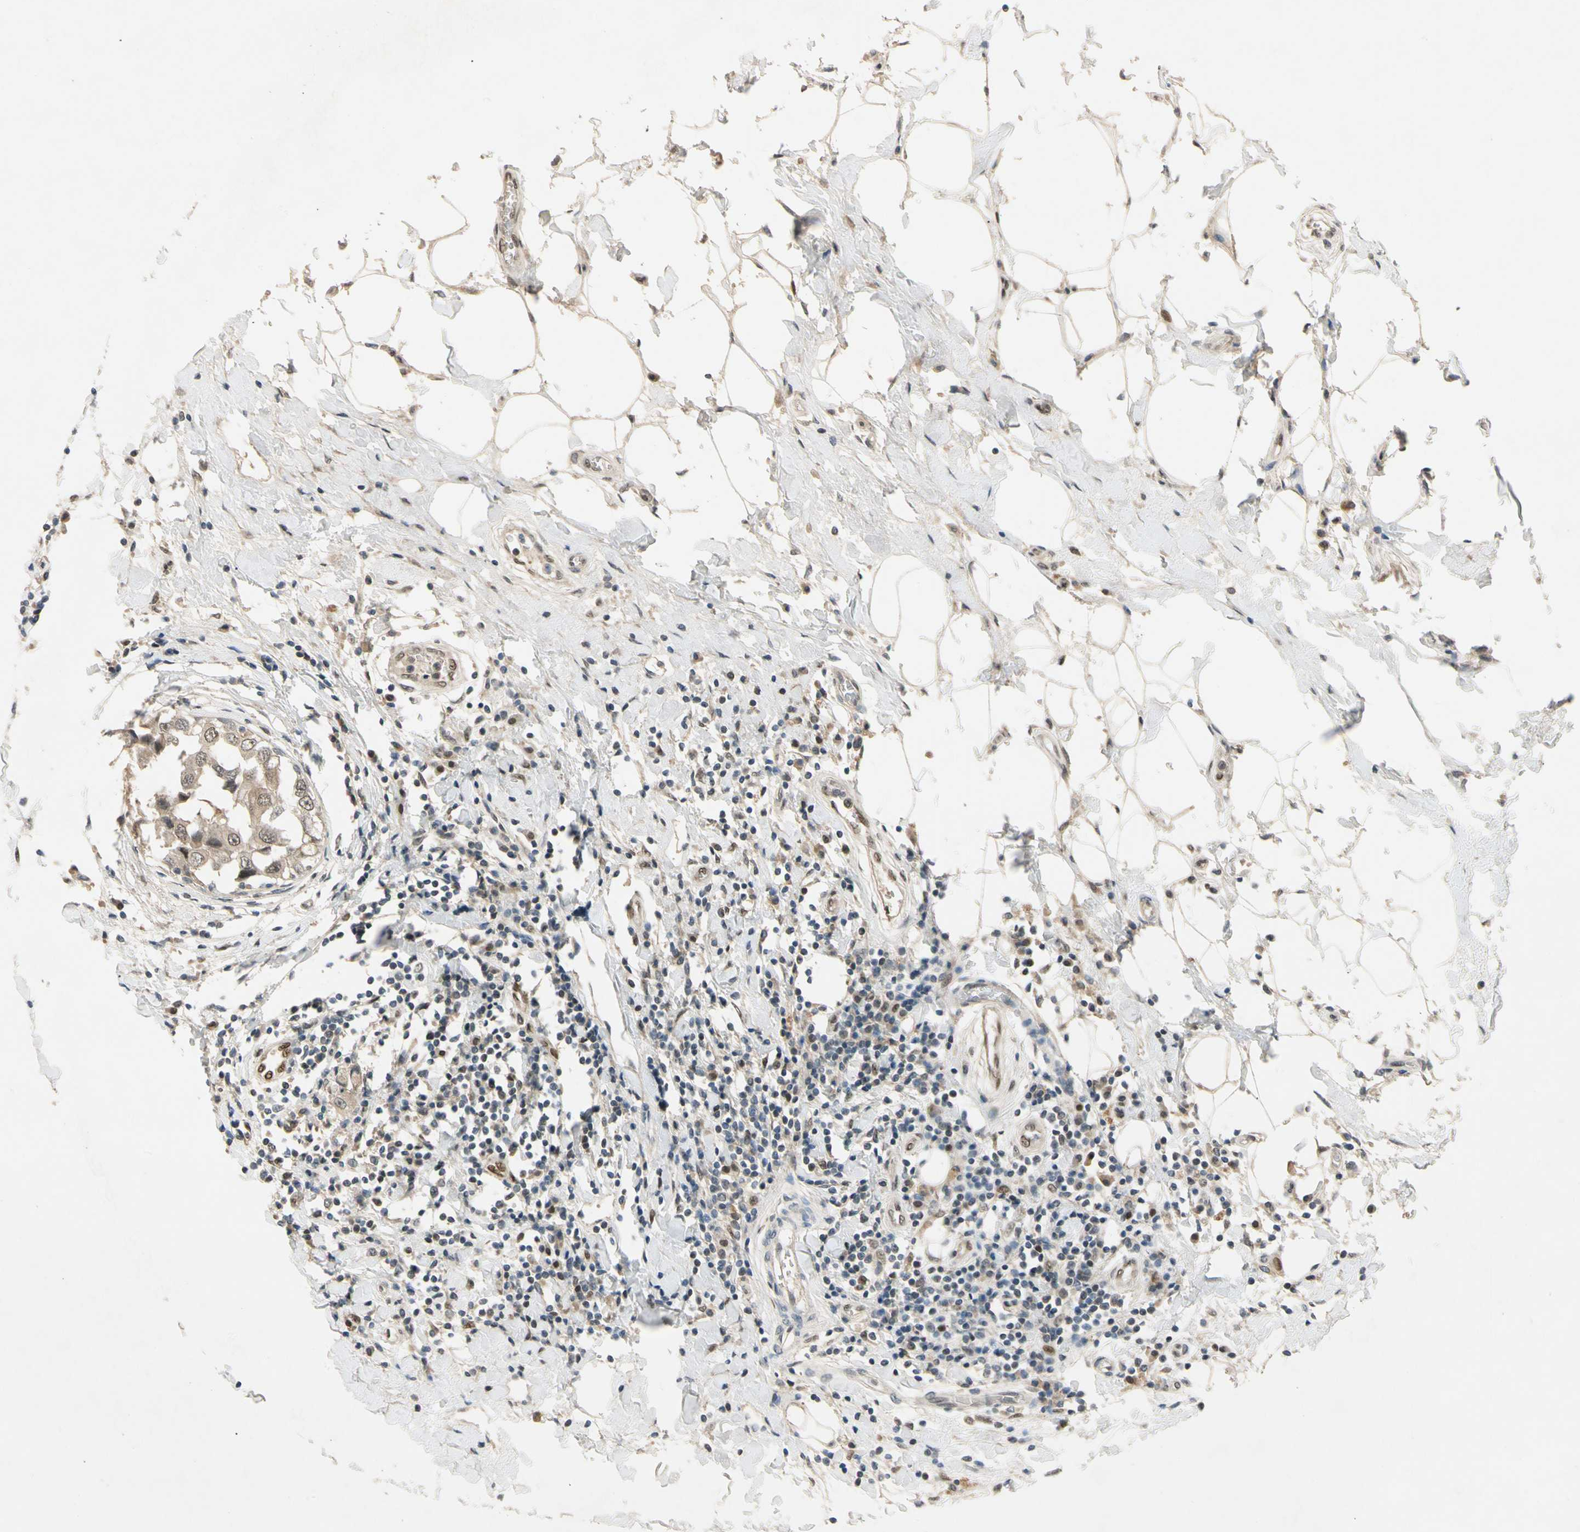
{"staining": {"intensity": "moderate", "quantity": ">75%", "location": "cytoplasmic/membranous,nuclear"}, "tissue": "breast cancer", "cell_type": "Tumor cells", "image_type": "cancer", "snomed": [{"axis": "morphology", "description": "Duct carcinoma"}, {"axis": "topography", "description": "Breast"}], "caption": "Human infiltrating ductal carcinoma (breast) stained for a protein (brown) shows moderate cytoplasmic/membranous and nuclear positive positivity in about >75% of tumor cells.", "gene": "RIOX2", "patient": {"sex": "female", "age": 27}}